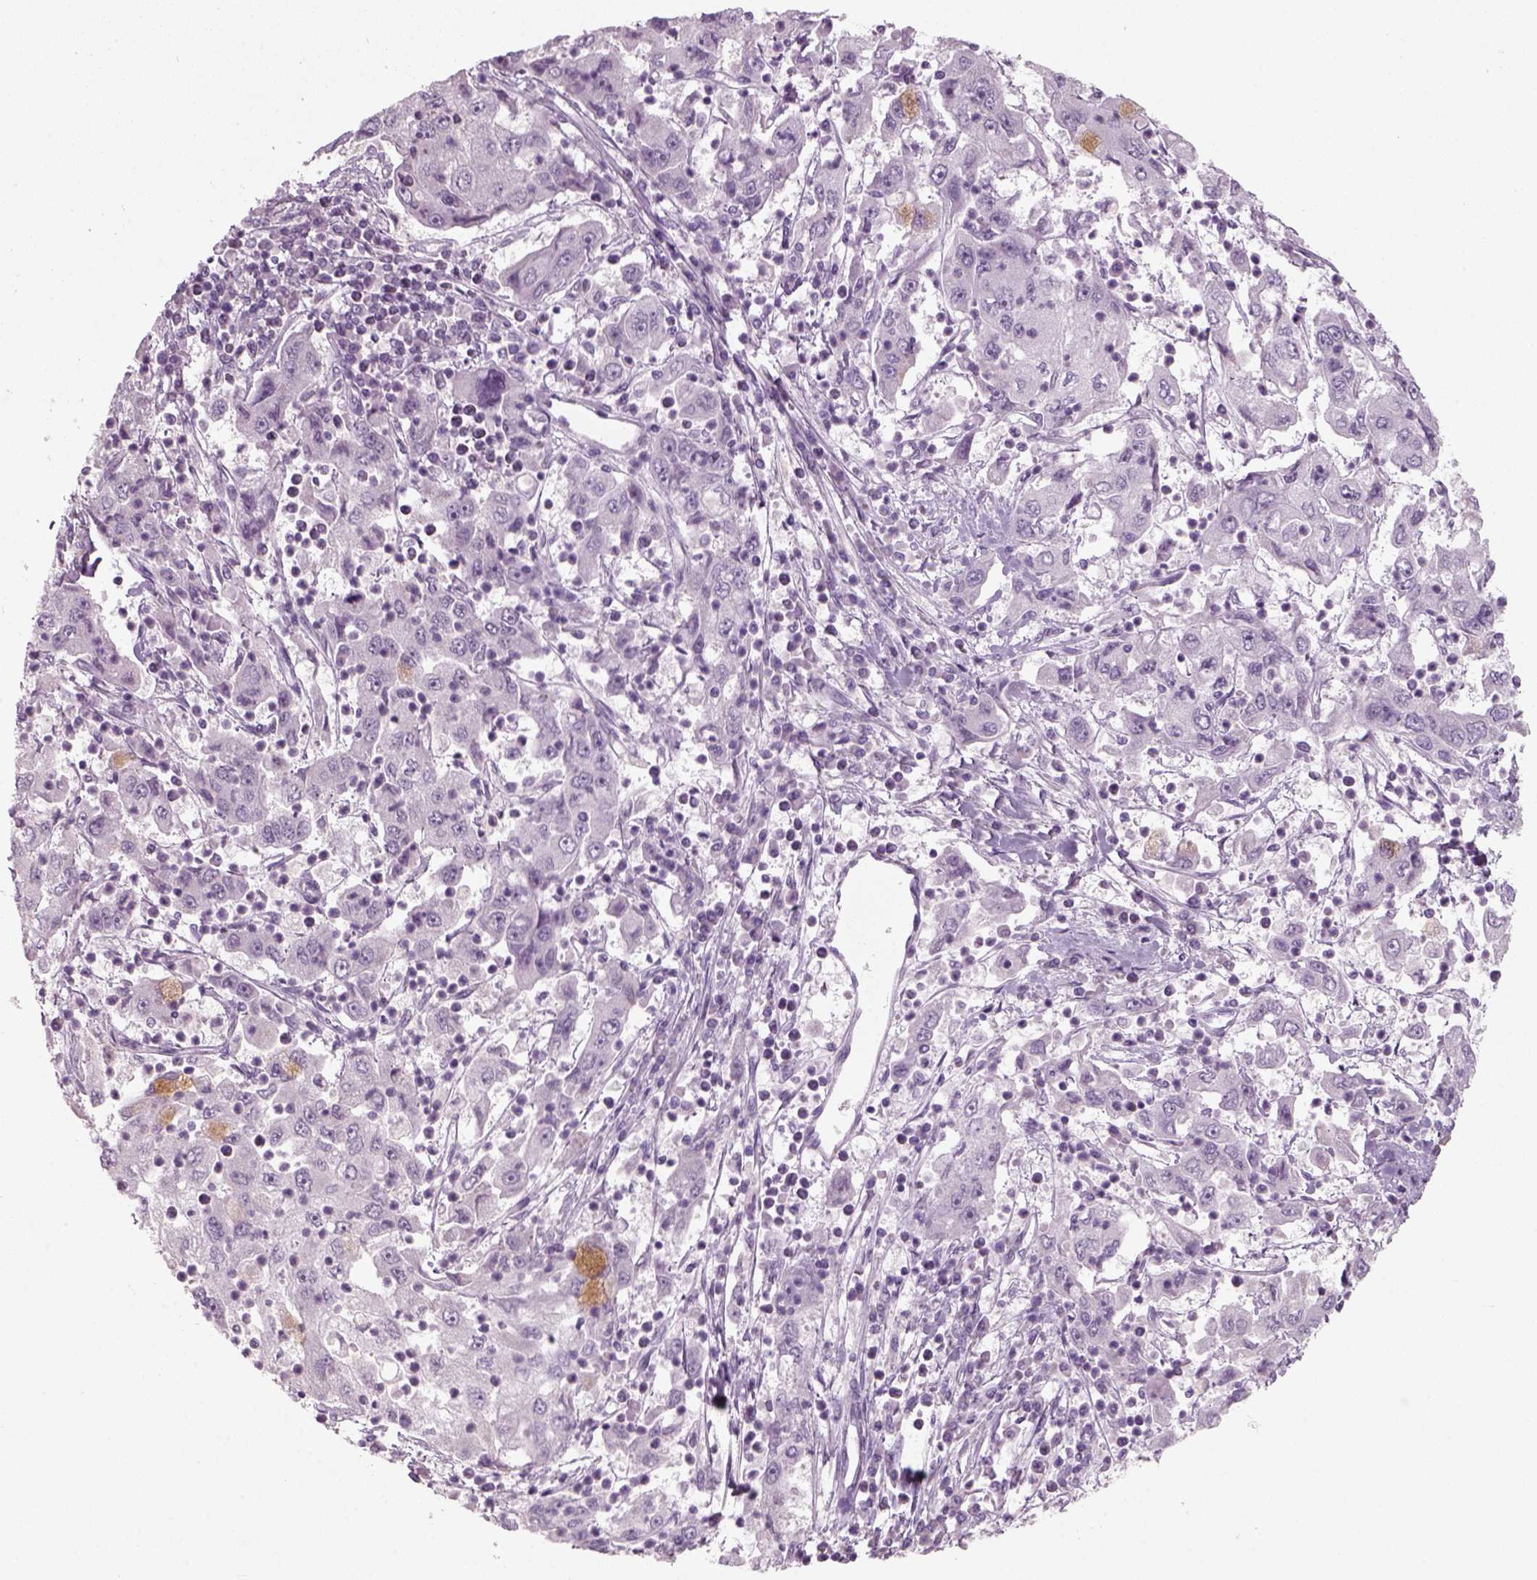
{"staining": {"intensity": "negative", "quantity": "none", "location": "none"}, "tissue": "cervical cancer", "cell_type": "Tumor cells", "image_type": "cancer", "snomed": [{"axis": "morphology", "description": "Squamous cell carcinoma, NOS"}, {"axis": "topography", "description": "Cervix"}], "caption": "This image is of cervical cancer stained with immunohistochemistry (IHC) to label a protein in brown with the nuclei are counter-stained blue. There is no staining in tumor cells. (IHC, brightfield microscopy, high magnification).", "gene": "SLC6A2", "patient": {"sex": "female", "age": 36}}